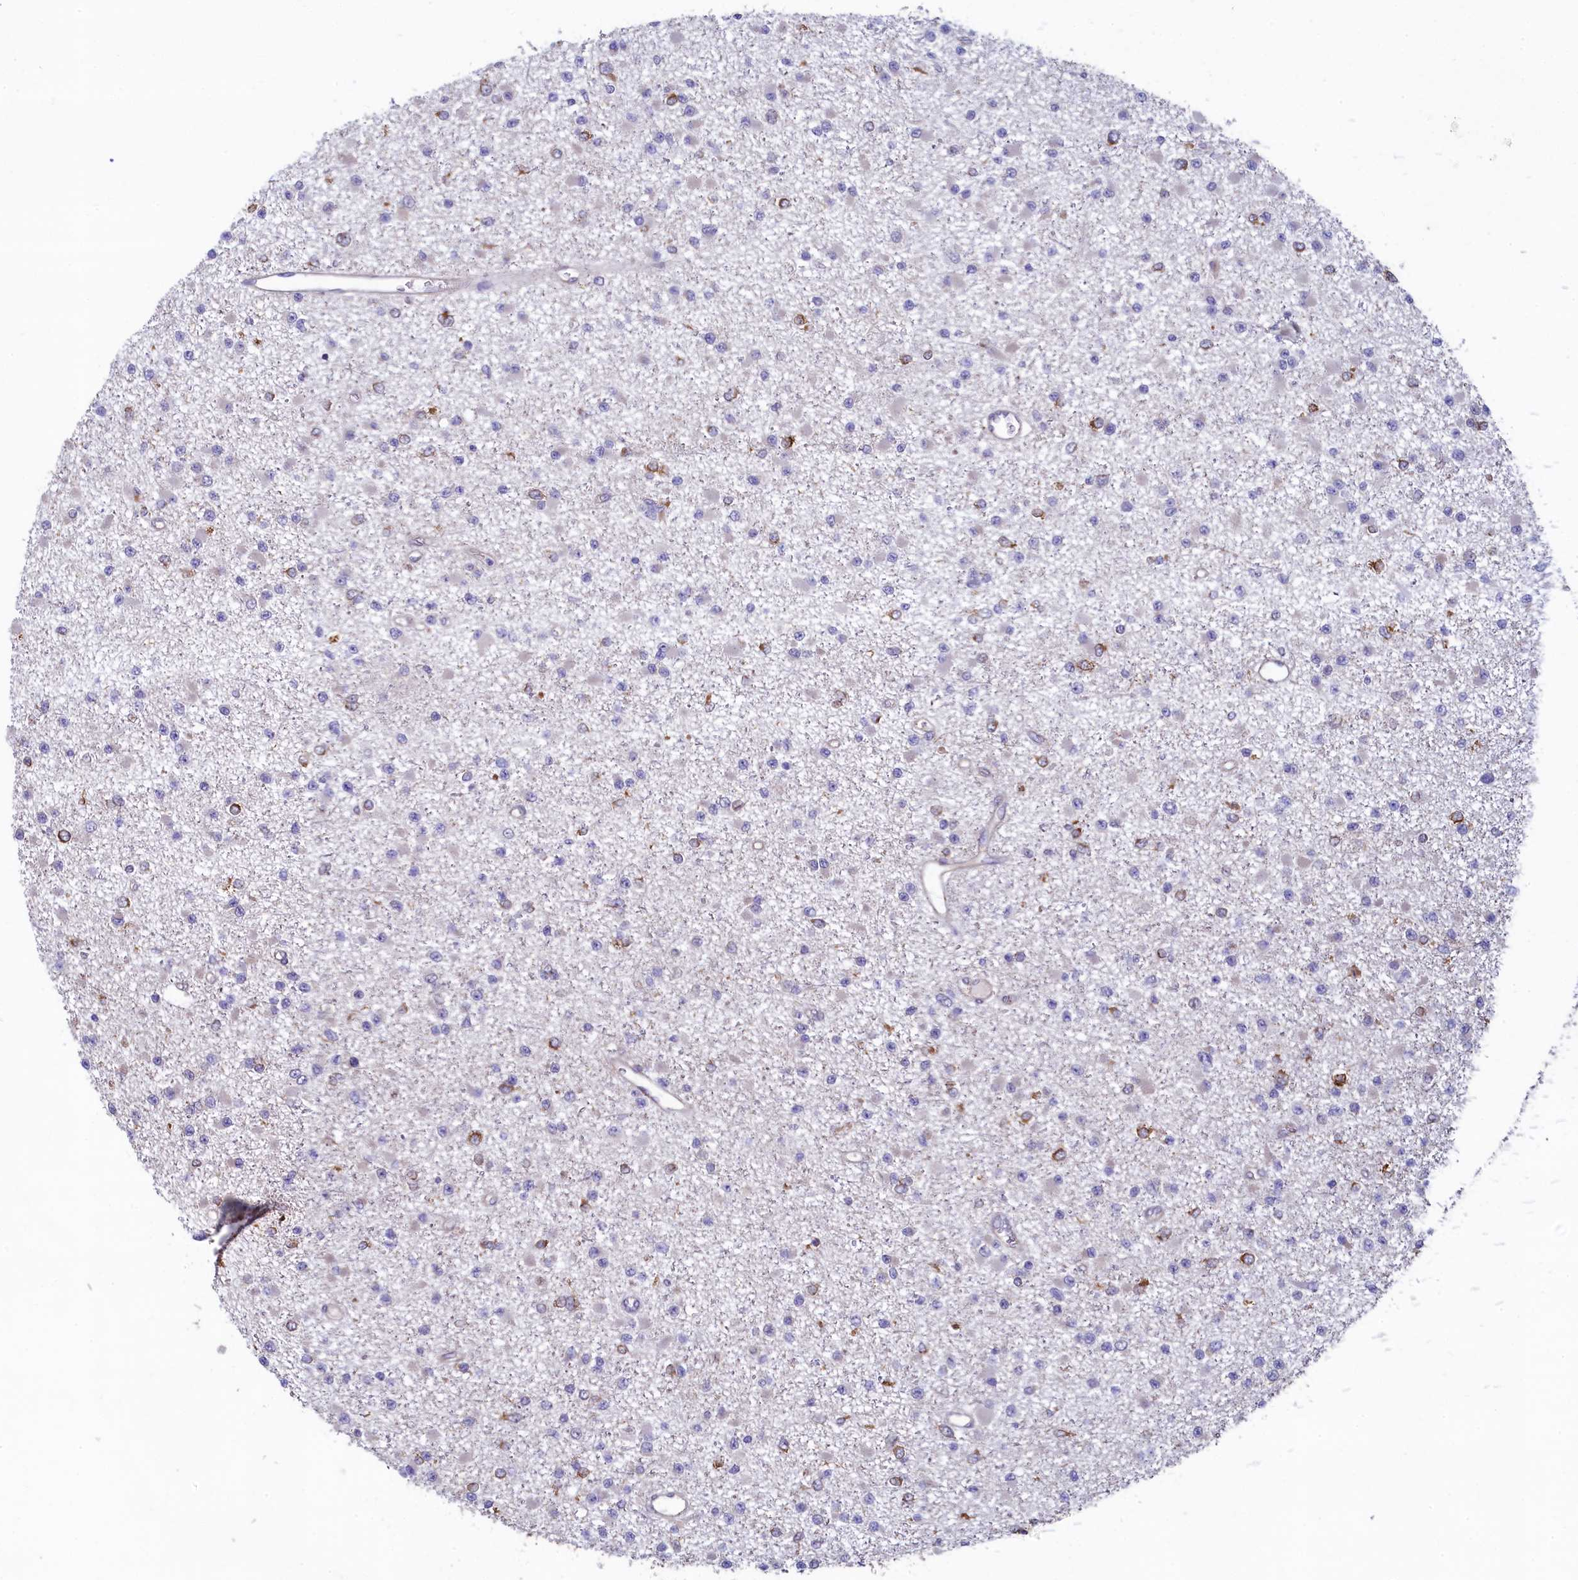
{"staining": {"intensity": "moderate", "quantity": "<25%", "location": "cytoplasmic/membranous"}, "tissue": "glioma", "cell_type": "Tumor cells", "image_type": "cancer", "snomed": [{"axis": "morphology", "description": "Glioma, malignant, Low grade"}, {"axis": "topography", "description": "Brain"}], "caption": "Immunohistochemistry (IHC) (DAB) staining of malignant low-grade glioma demonstrates moderate cytoplasmic/membranous protein positivity in approximately <25% of tumor cells.", "gene": "SPATA2L", "patient": {"sex": "female", "age": 22}}